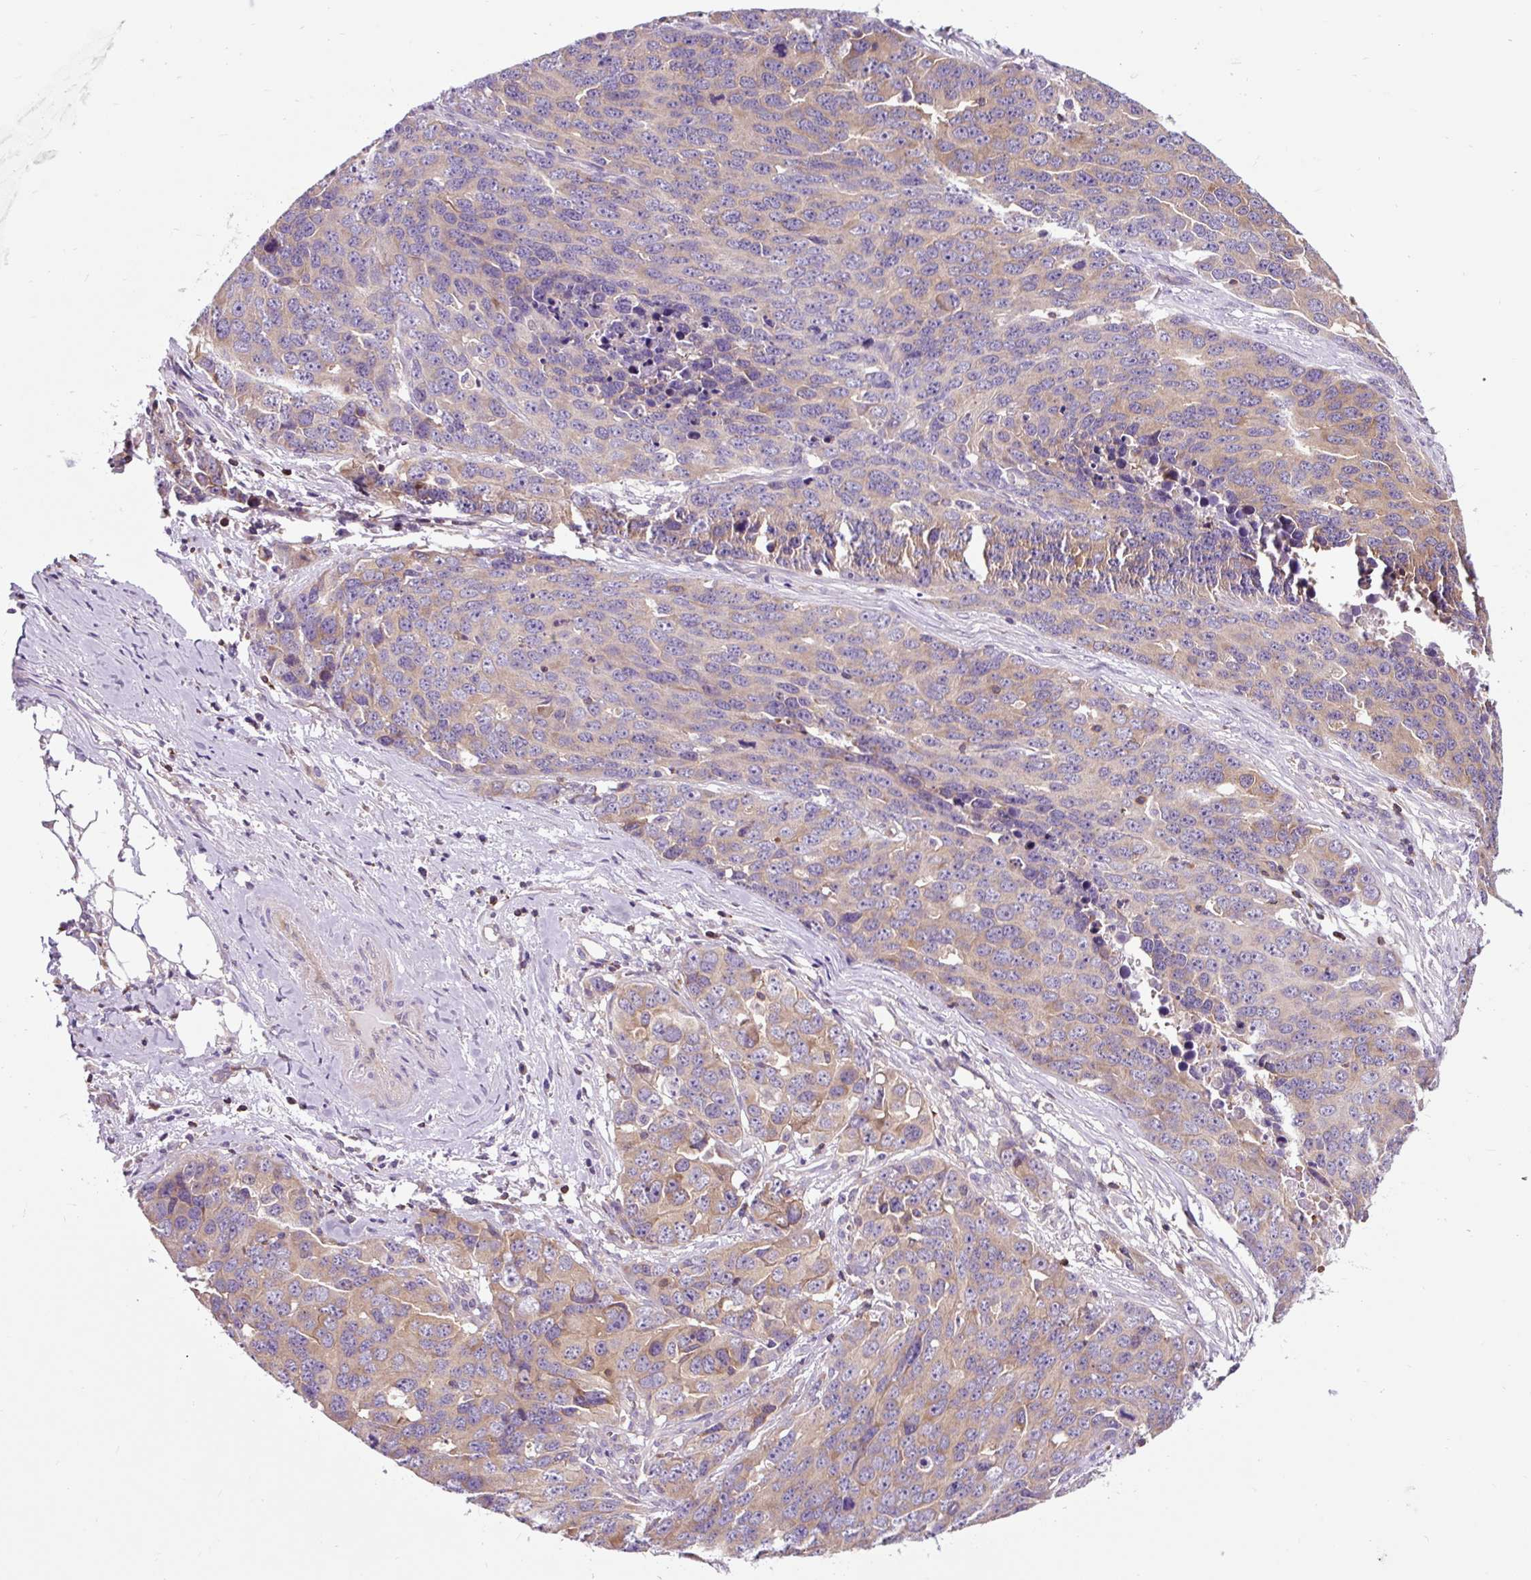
{"staining": {"intensity": "weak", "quantity": "25%-75%", "location": "cytoplasmic/membranous"}, "tissue": "ovarian cancer", "cell_type": "Tumor cells", "image_type": "cancer", "snomed": [{"axis": "morphology", "description": "Cystadenocarcinoma, serous, NOS"}, {"axis": "topography", "description": "Ovary"}], "caption": "Approximately 25%-75% of tumor cells in human serous cystadenocarcinoma (ovarian) demonstrate weak cytoplasmic/membranous protein positivity as visualized by brown immunohistochemical staining.", "gene": "CISD3", "patient": {"sex": "female", "age": 76}}